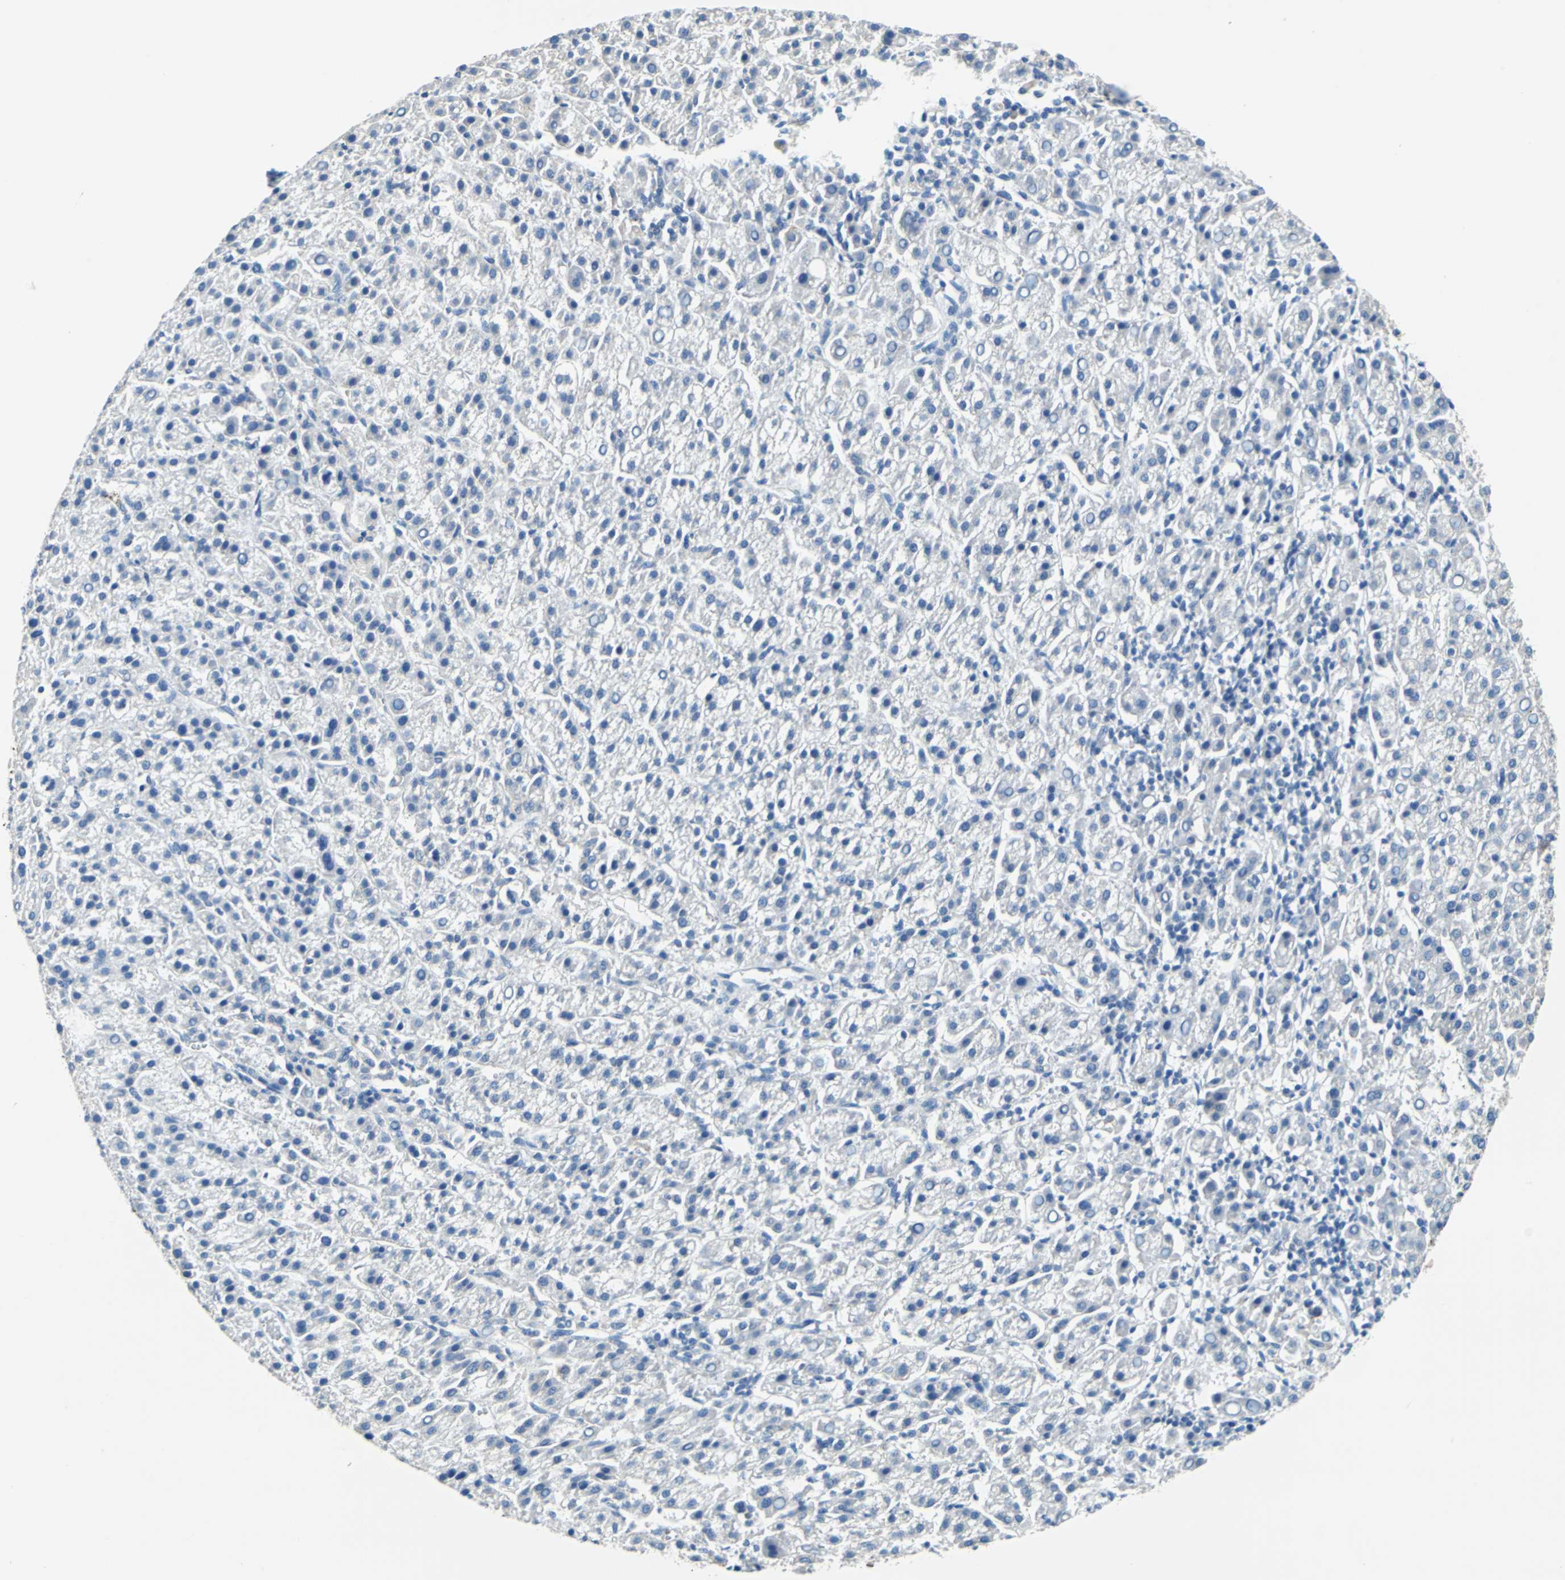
{"staining": {"intensity": "negative", "quantity": "none", "location": "none"}, "tissue": "liver cancer", "cell_type": "Tumor cells", "image_type": "cancer", "snomed": [{"axis": "morphology", "description": "Carcinoma, Hepatocellular, NOS"}, {"axis": "topography", "description": "Liver"}], "caption": "DAB (3,3'-diaminobenzidine) immunohistochemical staining of liver hepatocellular carcinoma displays no significant staining in tumor cells.", "gene": "TEX264", "patient": {"sex": "female", "age": 58}}